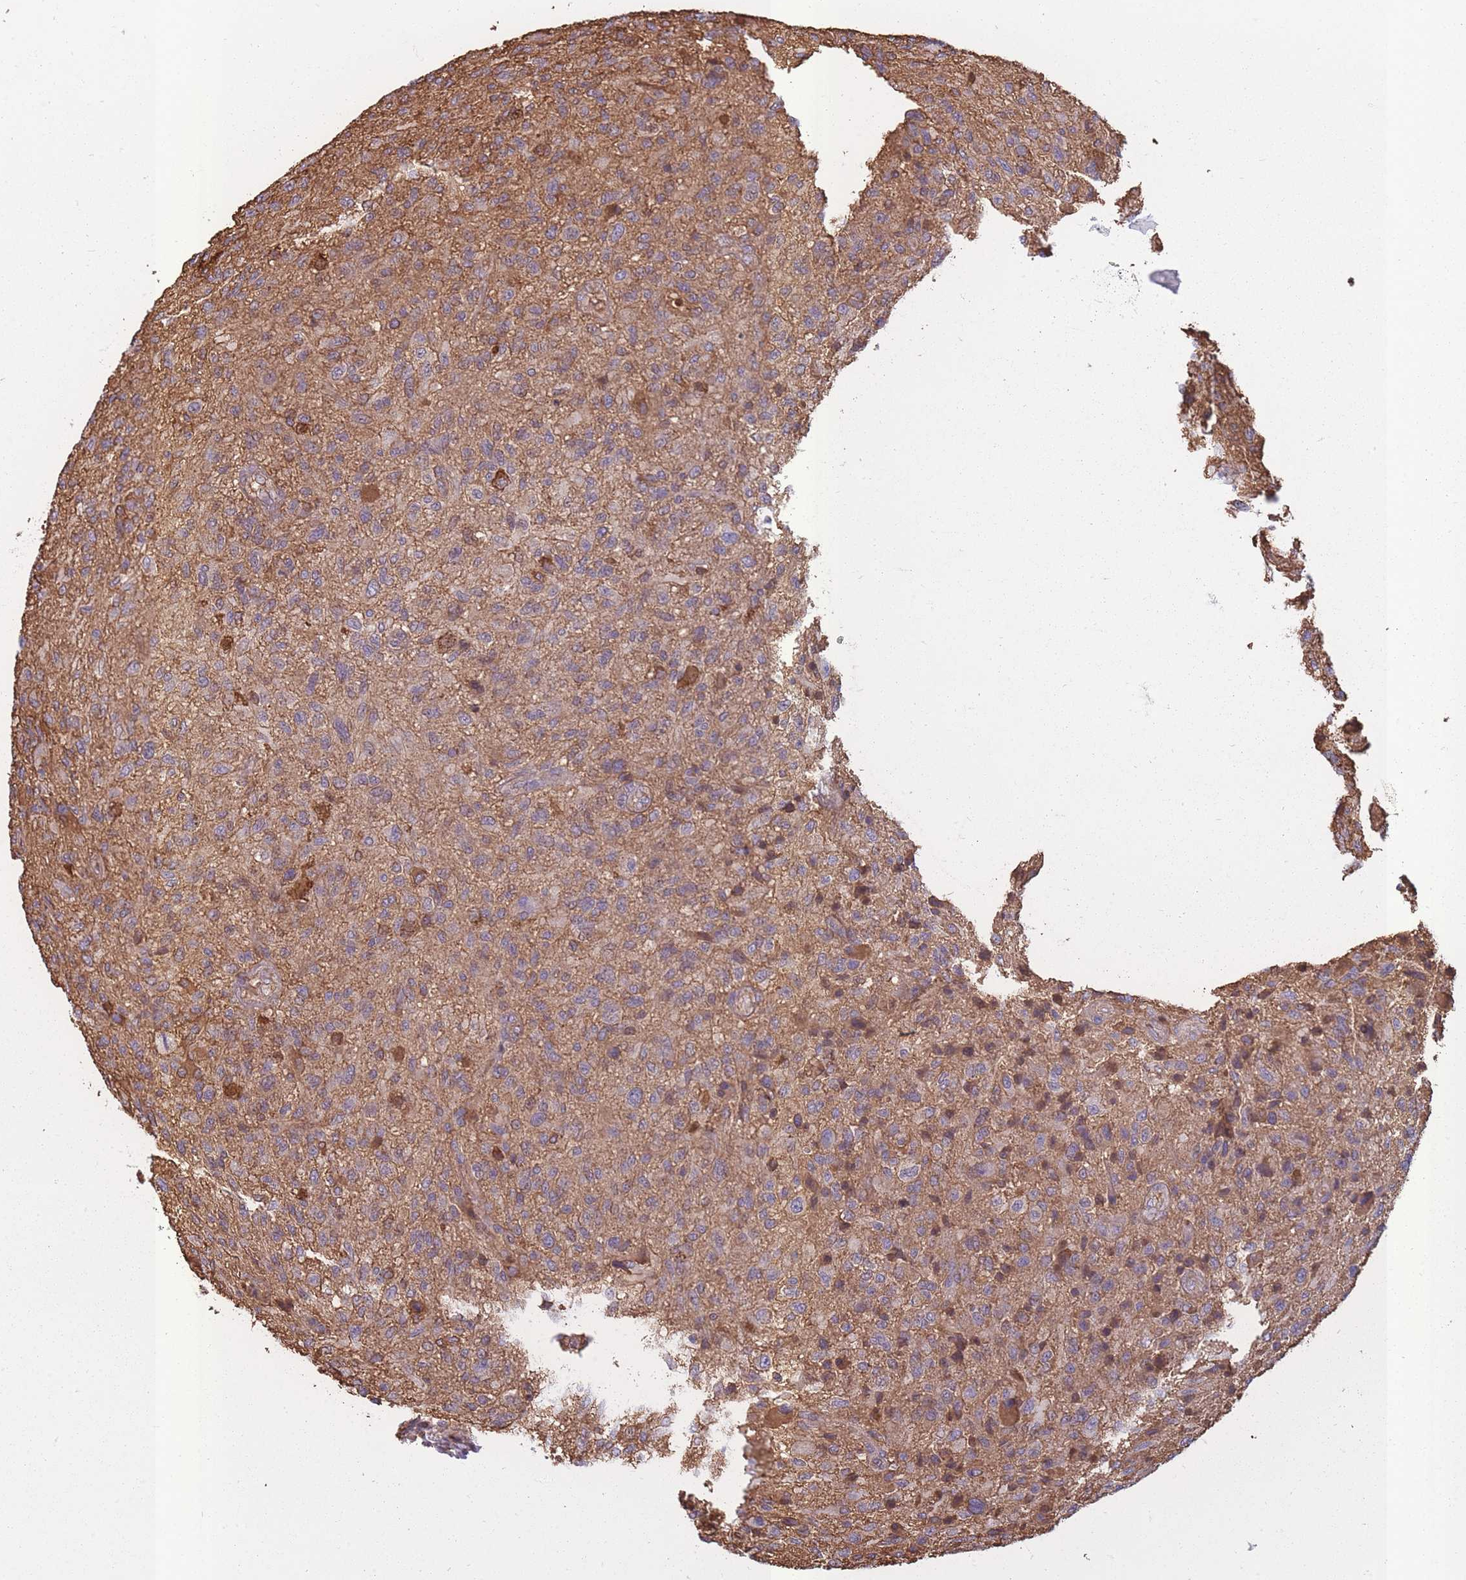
{"staining": {"intensity": "weak", "quantity": ">75%", "location": "cytoplasmic/membranous"}, "tissue": "glioma", "cell_type": "Tumor cells", "image_type": "cancer", "snomed": [{"axis": "morphology", "description": "Glioma, malignant, High grade"}, {"axis": "topography", "description": "Brain"}], "caption": "Glioma stained with immunohistochemistry (IHC) exhibits weak cytoplasmic/membranous expression in approximately >75% of tumor cells. (IHC, brightfield microscopy, high magnification).", "gene": "KAT2A", "patient": {"sex": "male", "age": 47}}